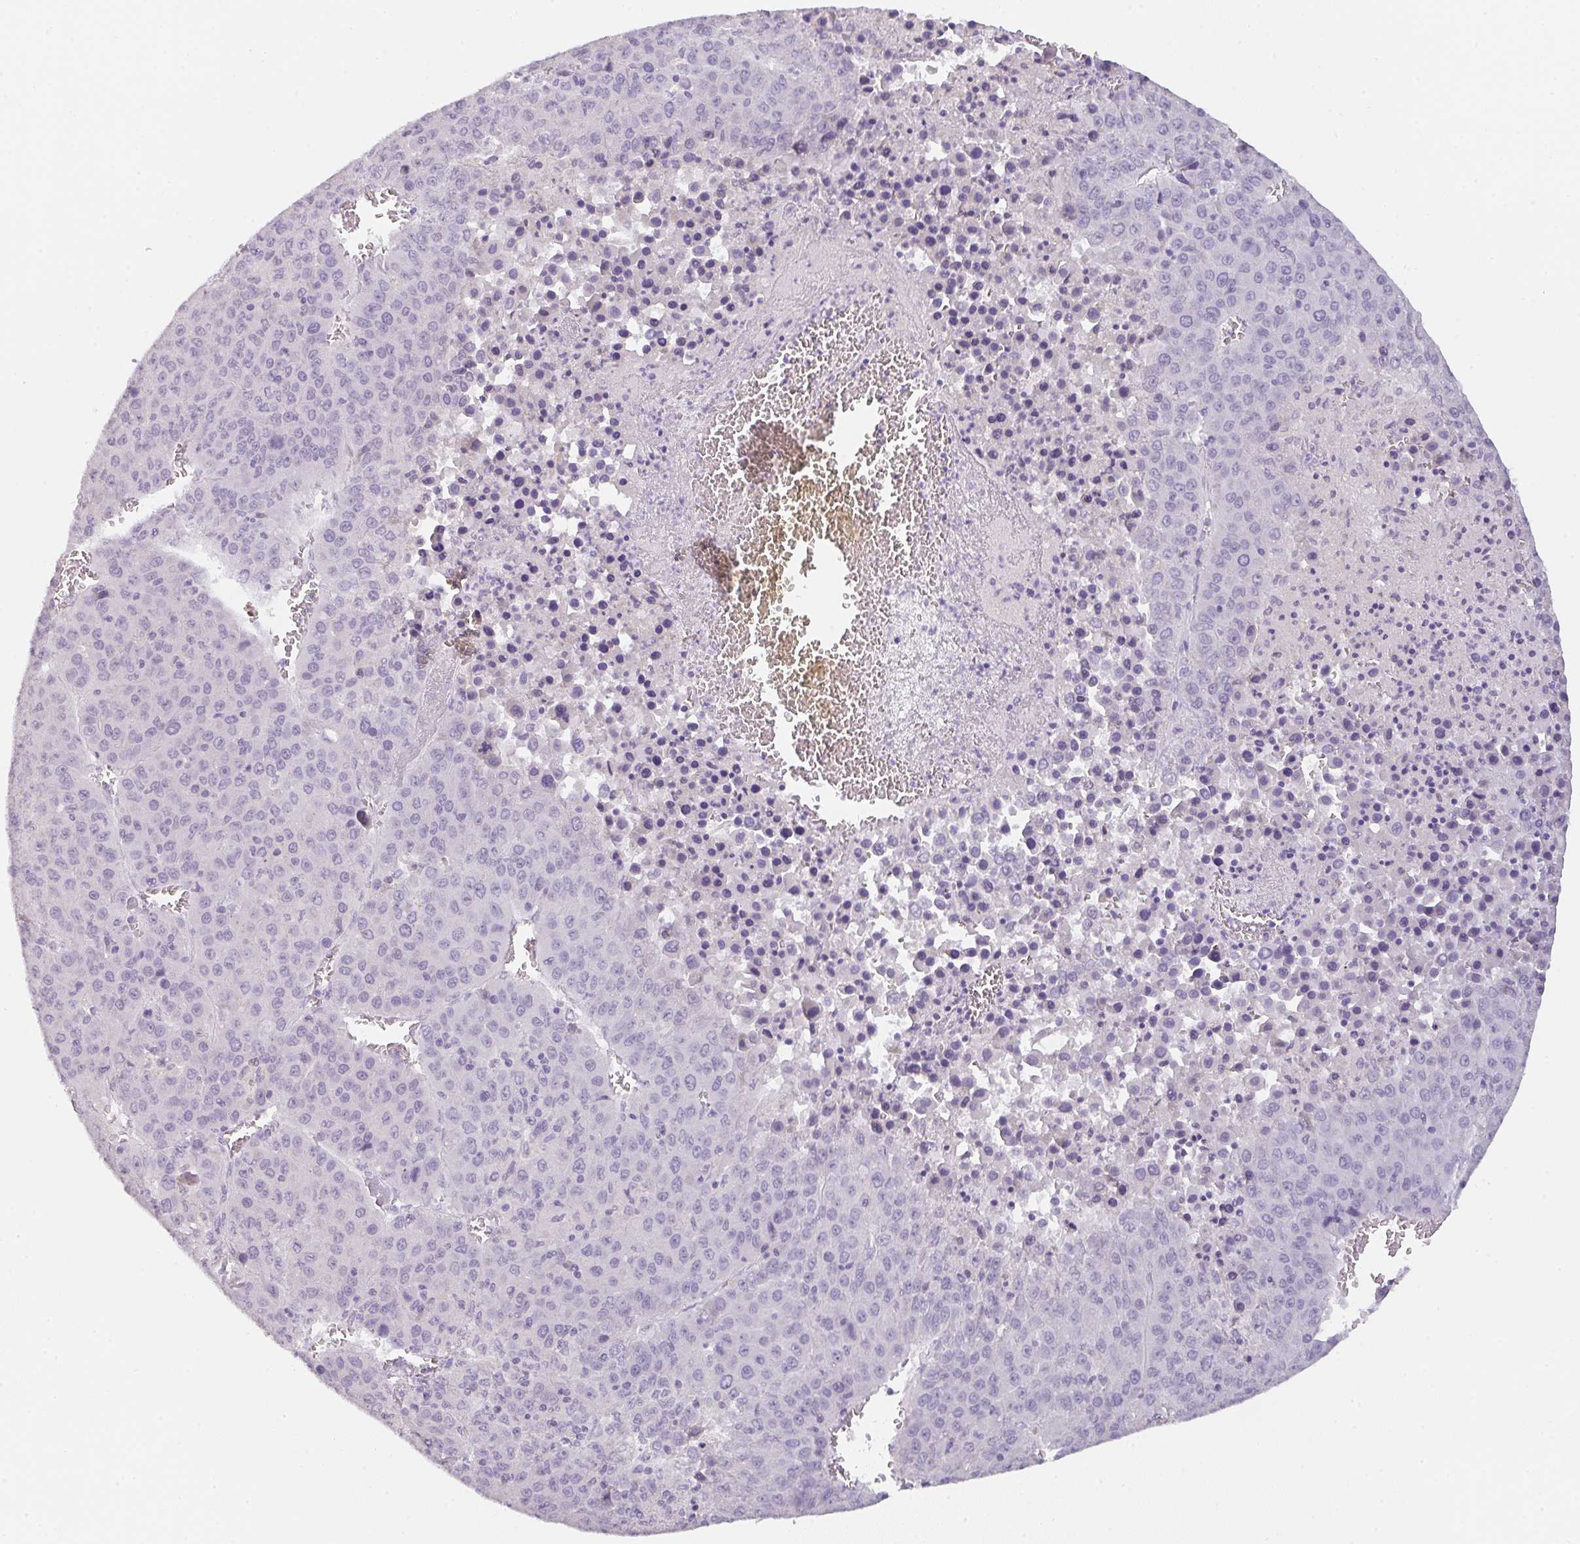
{"staining": {"intensity": "negative", "quantity": "none", "location": "none"}, "tissue": "liver cancer", "cell_type": "Tumor cells", "image_type": "cancer", "snomed": [{"axis": "morphology", "description": "Carcinoma, Hepatocellular, NOS"}, {"axis": "topography", "description": "Liver"}], "caption": "IHC of liver cancer exhibits no positivity in tumor cells.", "gene": "C1QTNF8", "patient": {"sex": "female", "age": 53}}